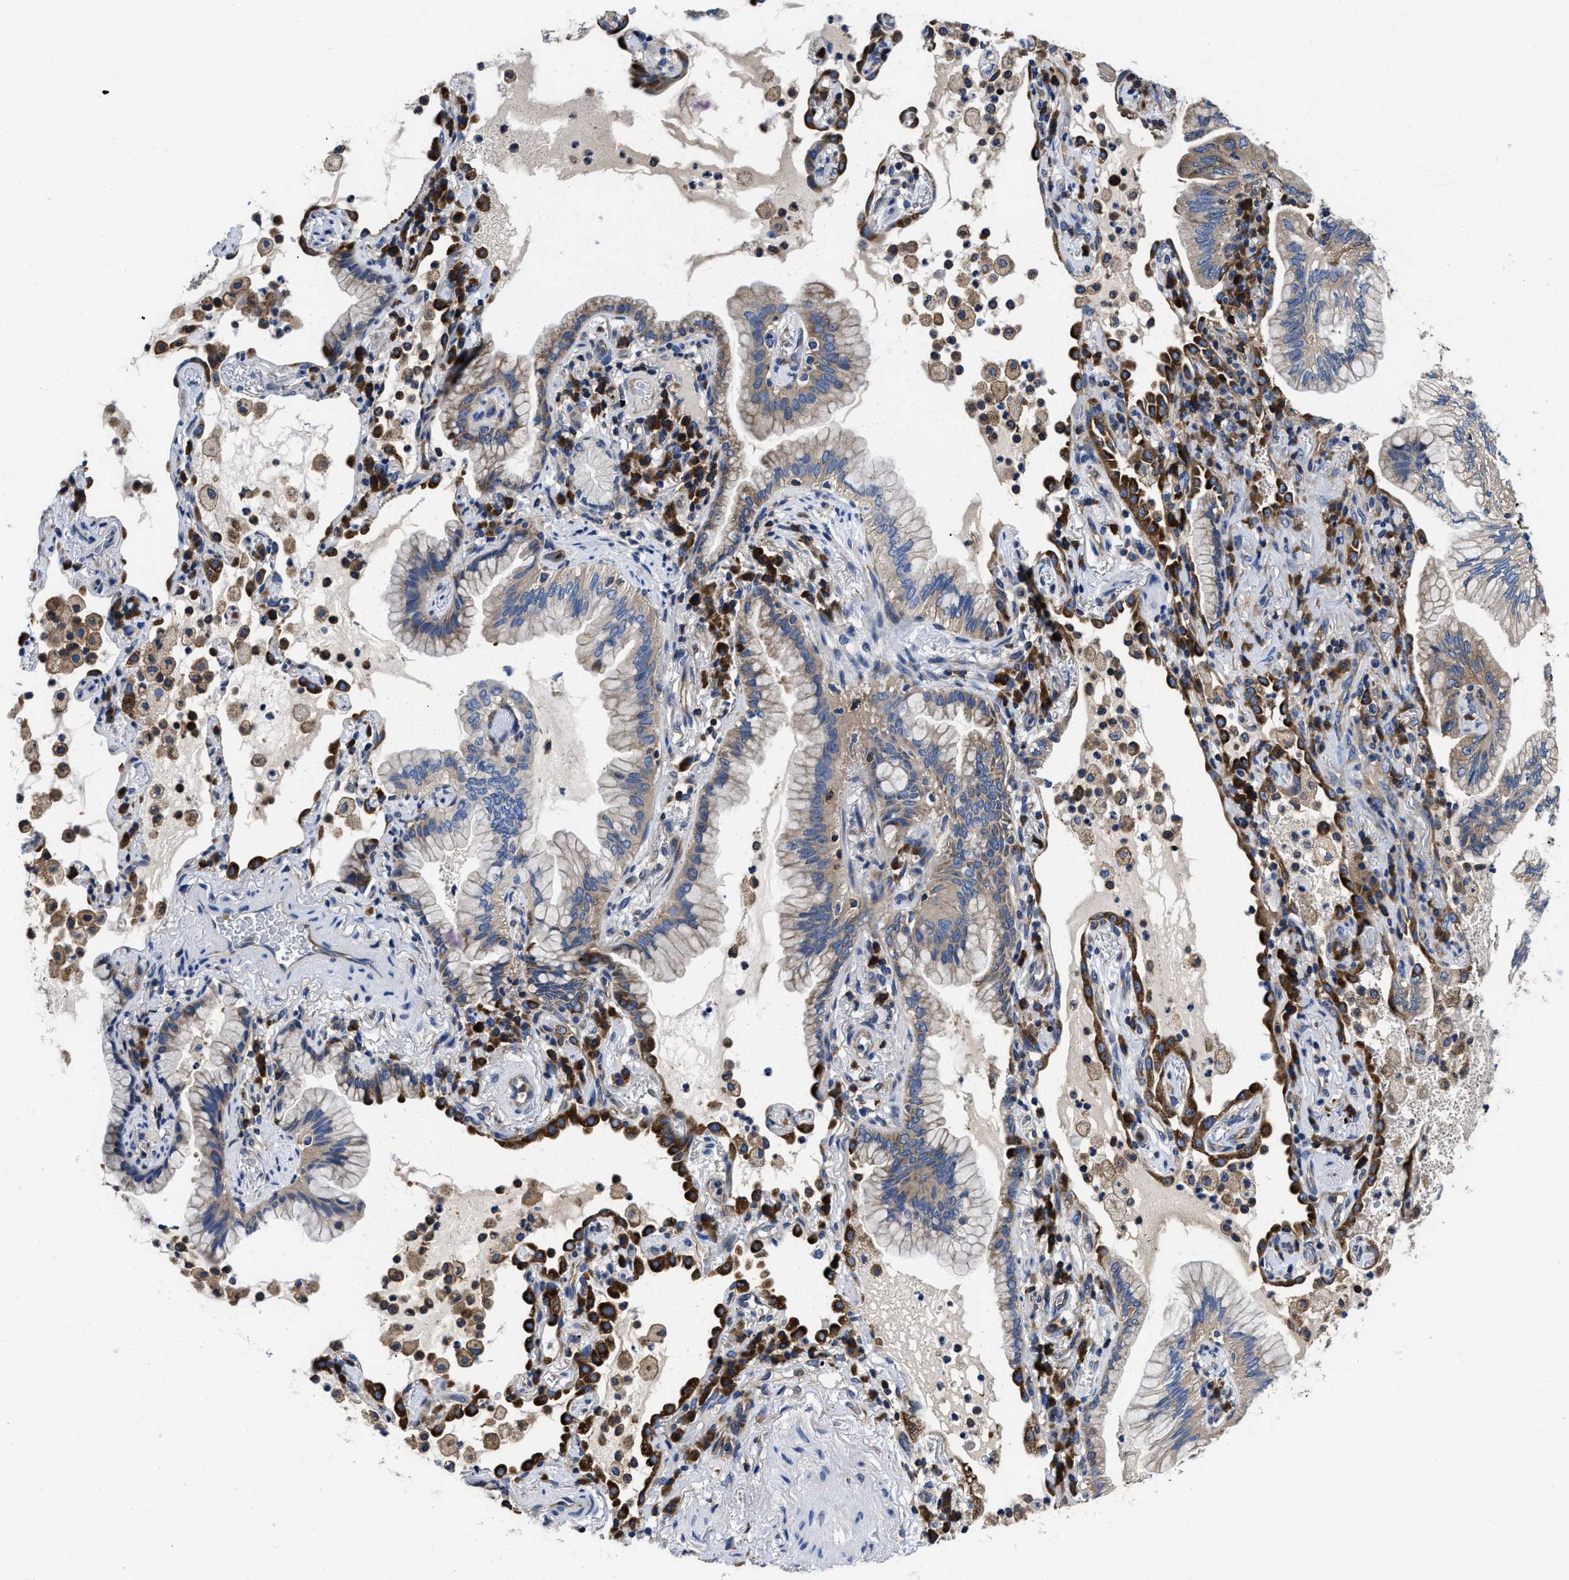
{"staining": {"intensity": "weak", "quantity": "<25%", "location": "cytoplasmic/membranous"}, "tissue": "lung cancer", "cell_type": "Tumor cells", "image_type": "cancer", "snomed": [{"axis": "morphology", "description": "Adenocarcinoma, NOS"}, {"axis": "topography", "description": "Lung"}], "caption": "DAB immunohistochemical staining of human lung cancer shows no significant expression in tumor cells. (IHC, brightfield microscopy, high magnification).", "gene": "YARS1", "patient": {"sex": "female", "age": 70}}